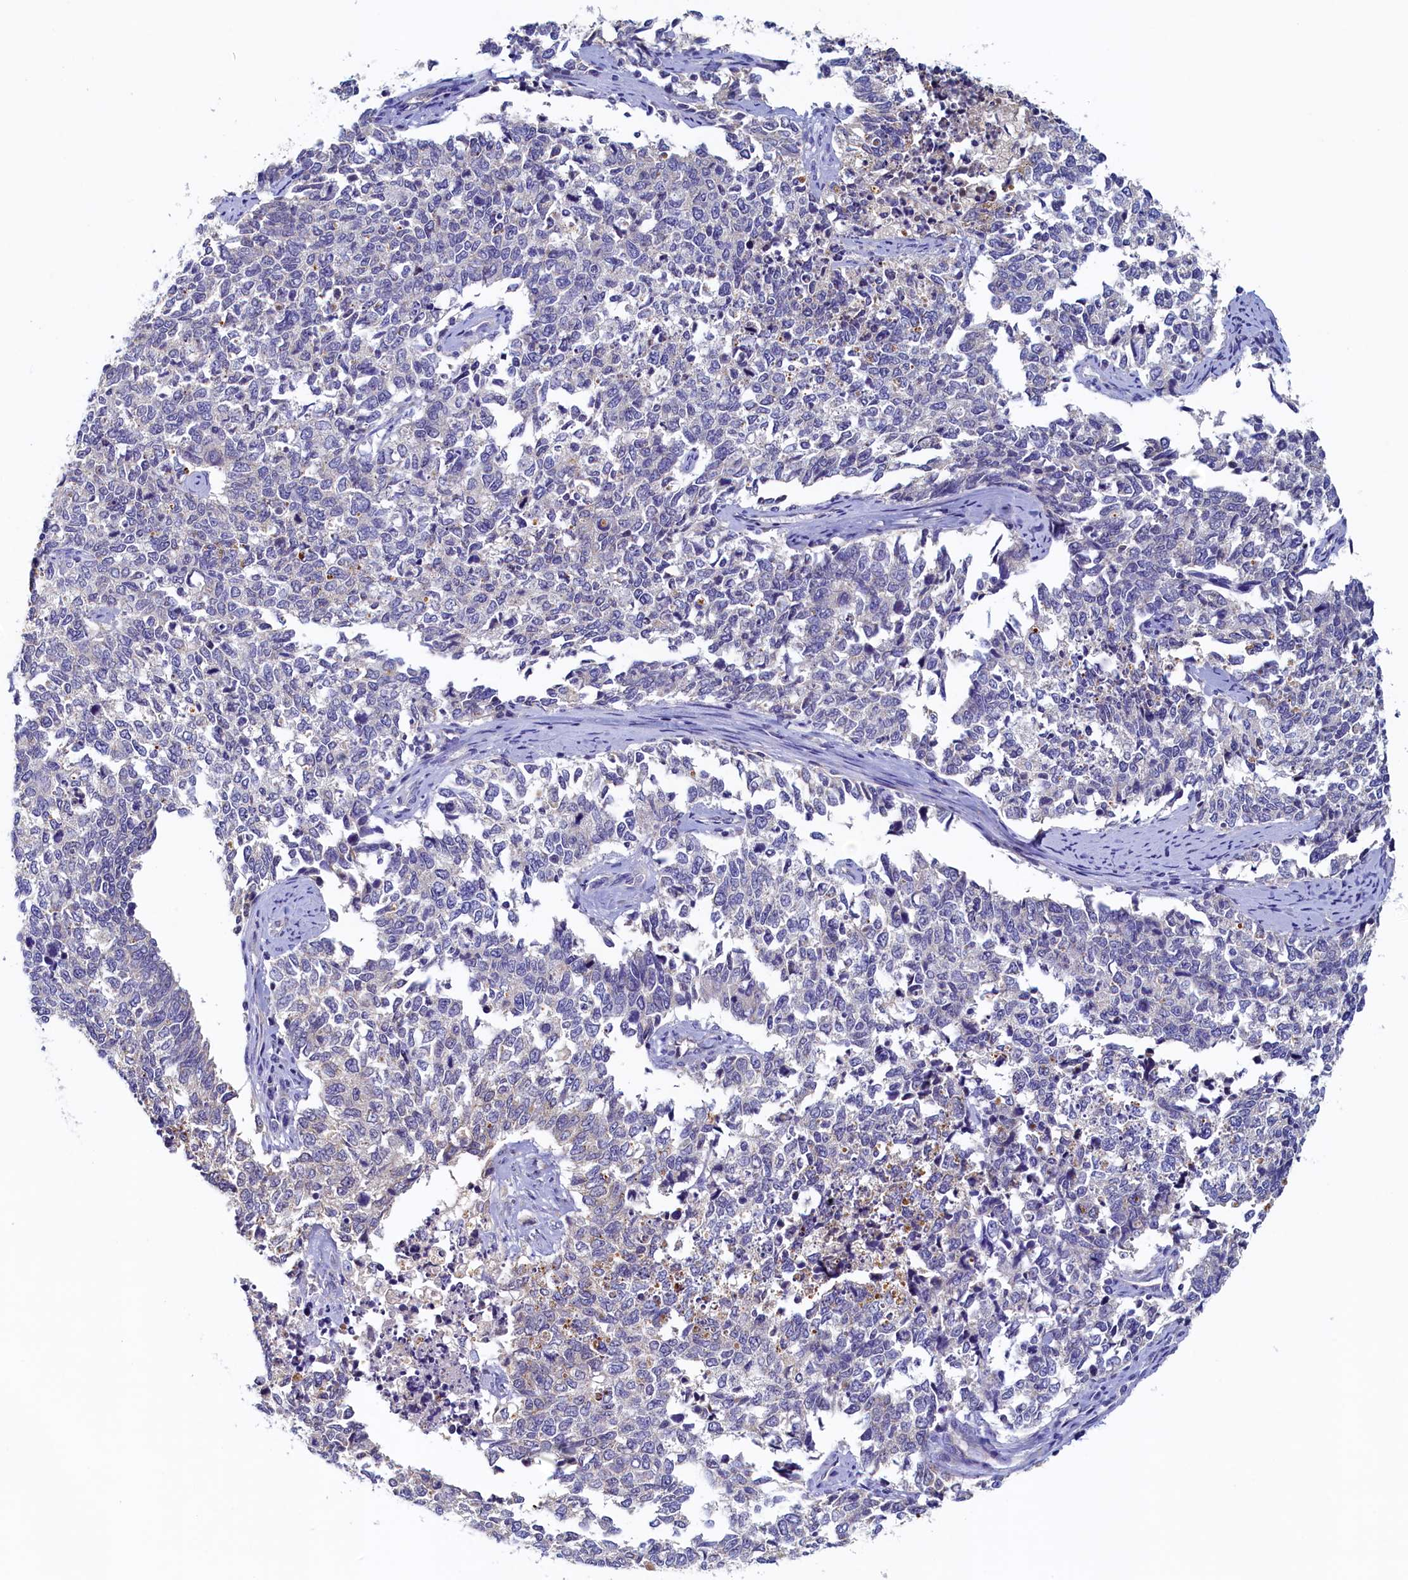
{"staining": {"intensity": "negative", "quantity": "none", "location": "none"}, "tissue": "cervical cancer", "cell_type": "Tumor cells", "image_type": "cancer", "snomed": [{"axis": "morphology", "description": "Squamous cell carcinoma, NOS"}, {"axis": "topography", "description": "Cervix"}], "caption": "DAB (3,3'-diaminobenzidine) immunohistochemical staining of human squamous cell carcinoma (cervical) shows no significant positivity in tumor cells. (Brightfield microscopy of DAB immunohistochemistry (IHC) at high magnification).", "gene": "DTD1", "patient": {"sex": "female", "age": 63}}